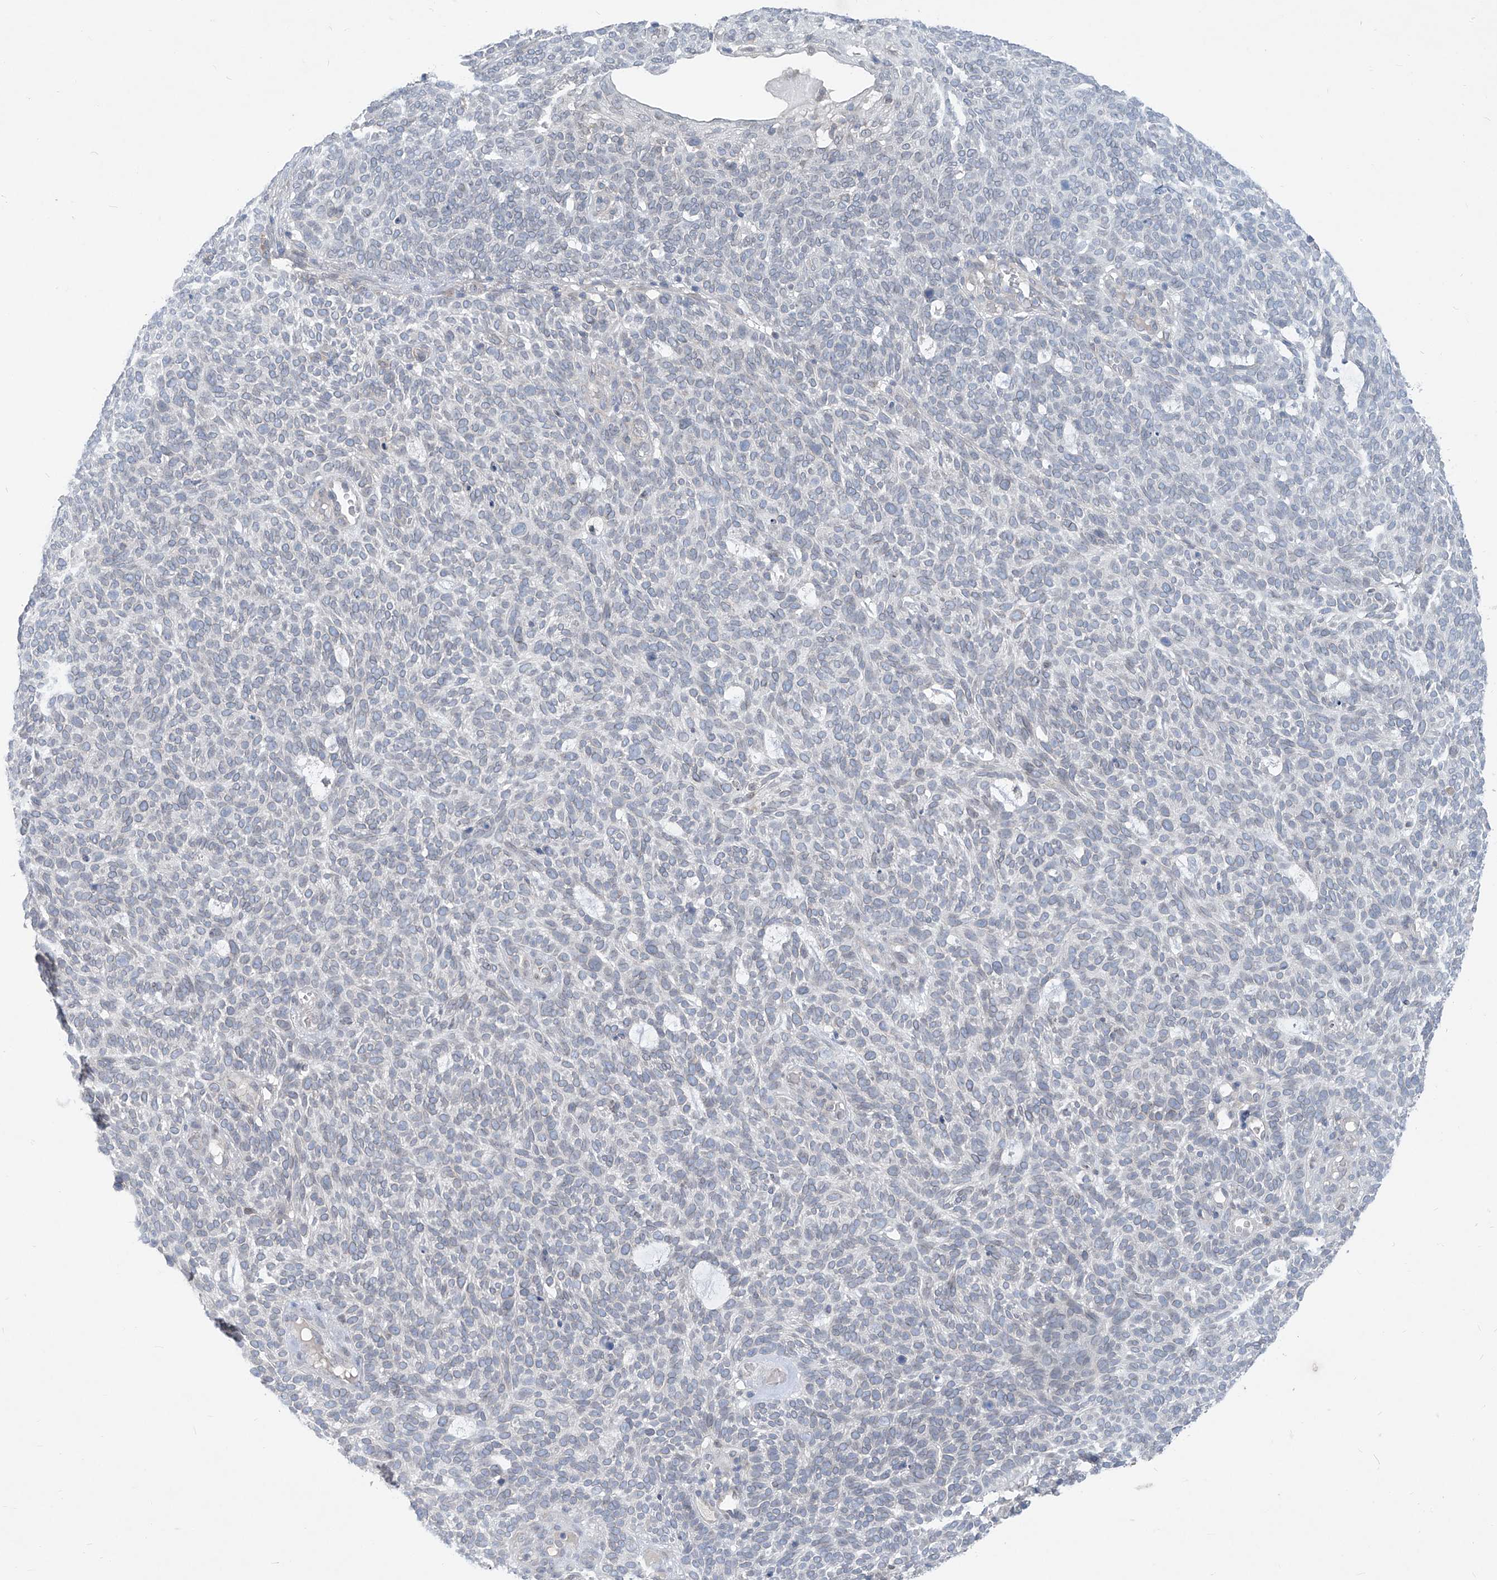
{"staining": {"intensity": "negative", "quantity": "none", "location": "none"}, "tissue": "skin cancer", "cell_type": "Tumor cells", "image_type": "cancer", "snomed": [{"axis": "morphology", "description": "Squamous cell carcinoma, NOS"}, {"axis": "topography", "description": "Skin"}], "caption": "DAB (3,3'-diaminobenzidine) immunohistochemical staining of human skin cancer exhibits no significant positivity in tumor cells.", "gene": "KRTAP25-1", "patient": {"sex": "female", "age": 90}}